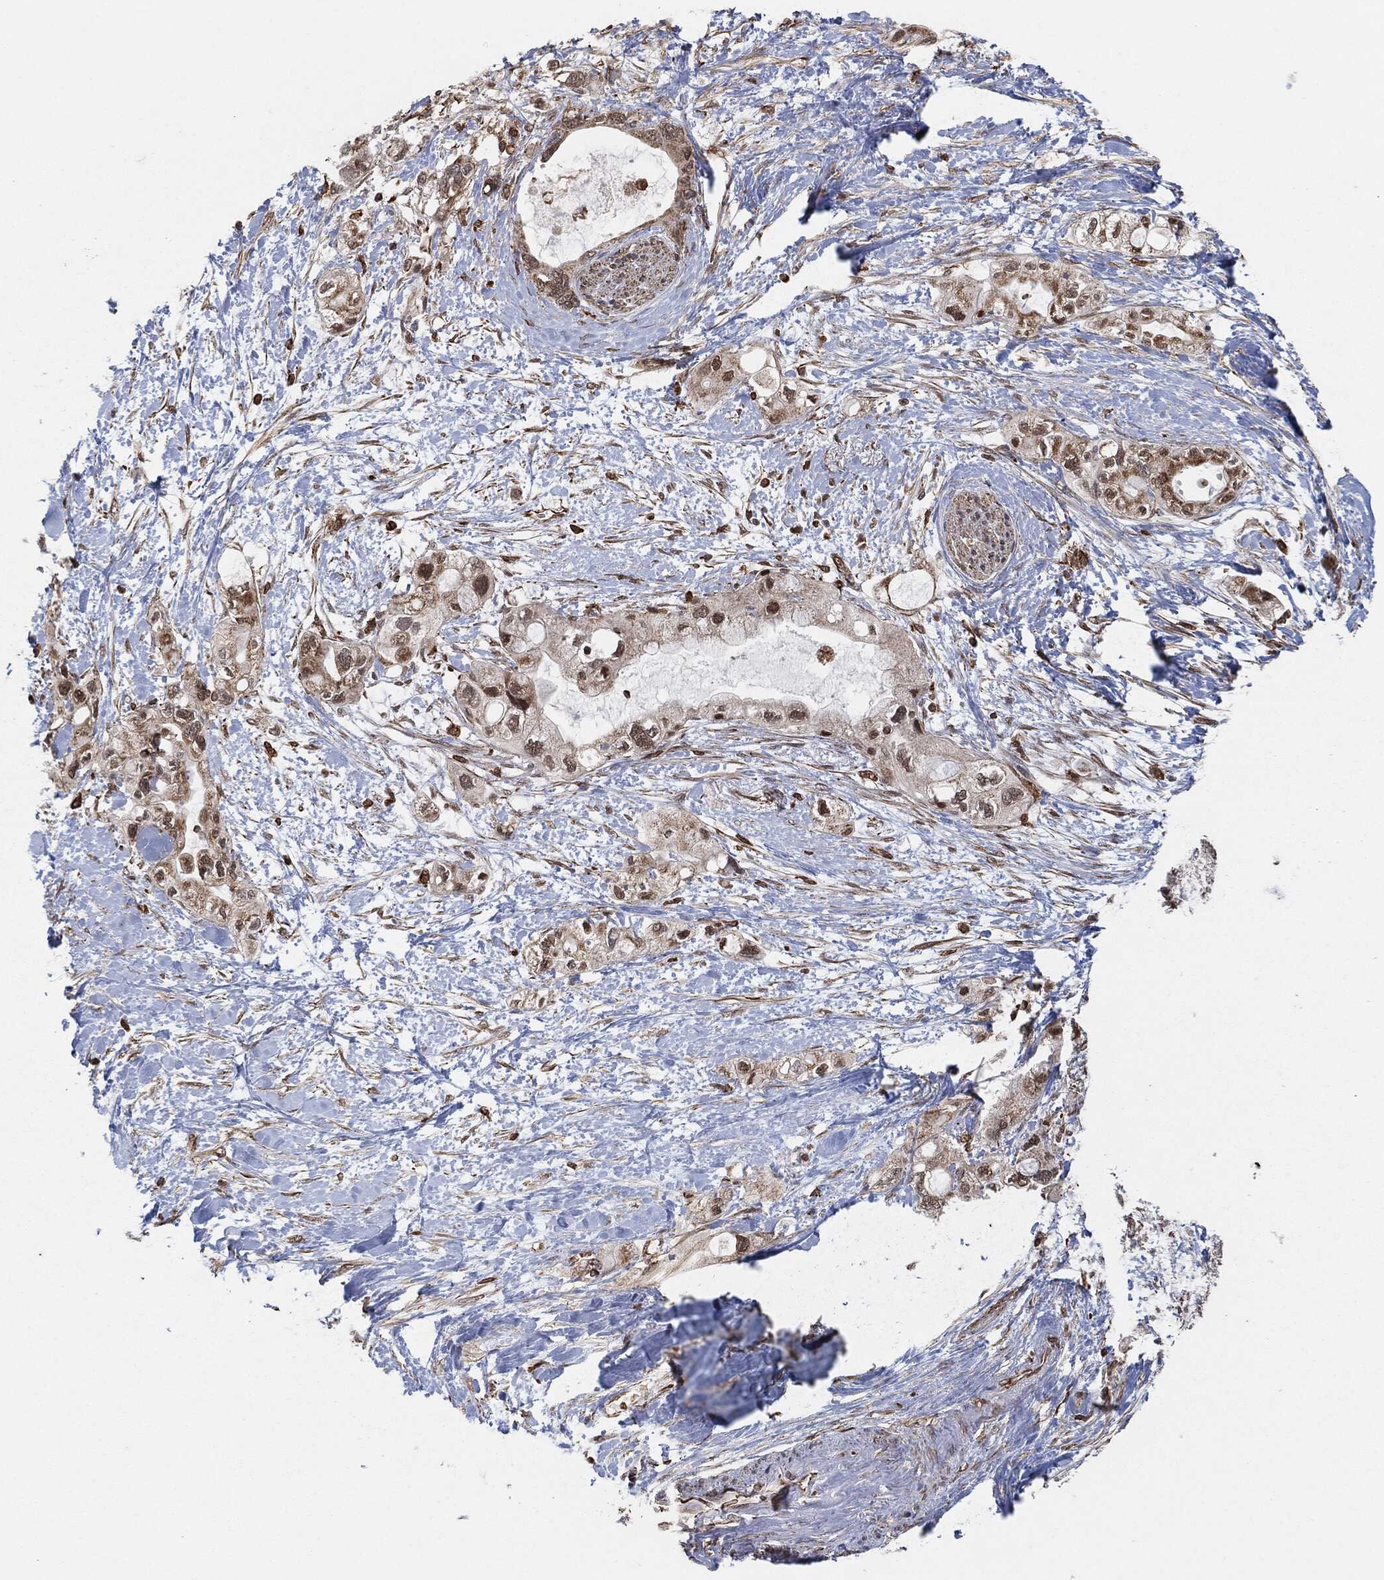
{"staining": {"intensity": "strong", "quantity": "25%-75%", "location": "nuclear"}, "tissue": "pancreatic cancer", "cell_type": "Tumor cells", "image_type": "cancer", "snomed": [{"axis": "morphology", "description": "Adenocarcinoma, NOS"}, {"axis": "topography", "description": "Pancreas"}], "caption": "Human pancreatic cancer stained for a protein (brown) reveals strong nuclear positive positivity in about 25%-75% of tumor cells.", "gene": "TP53RK", "patient": {"sex": "female", "age": 56}}